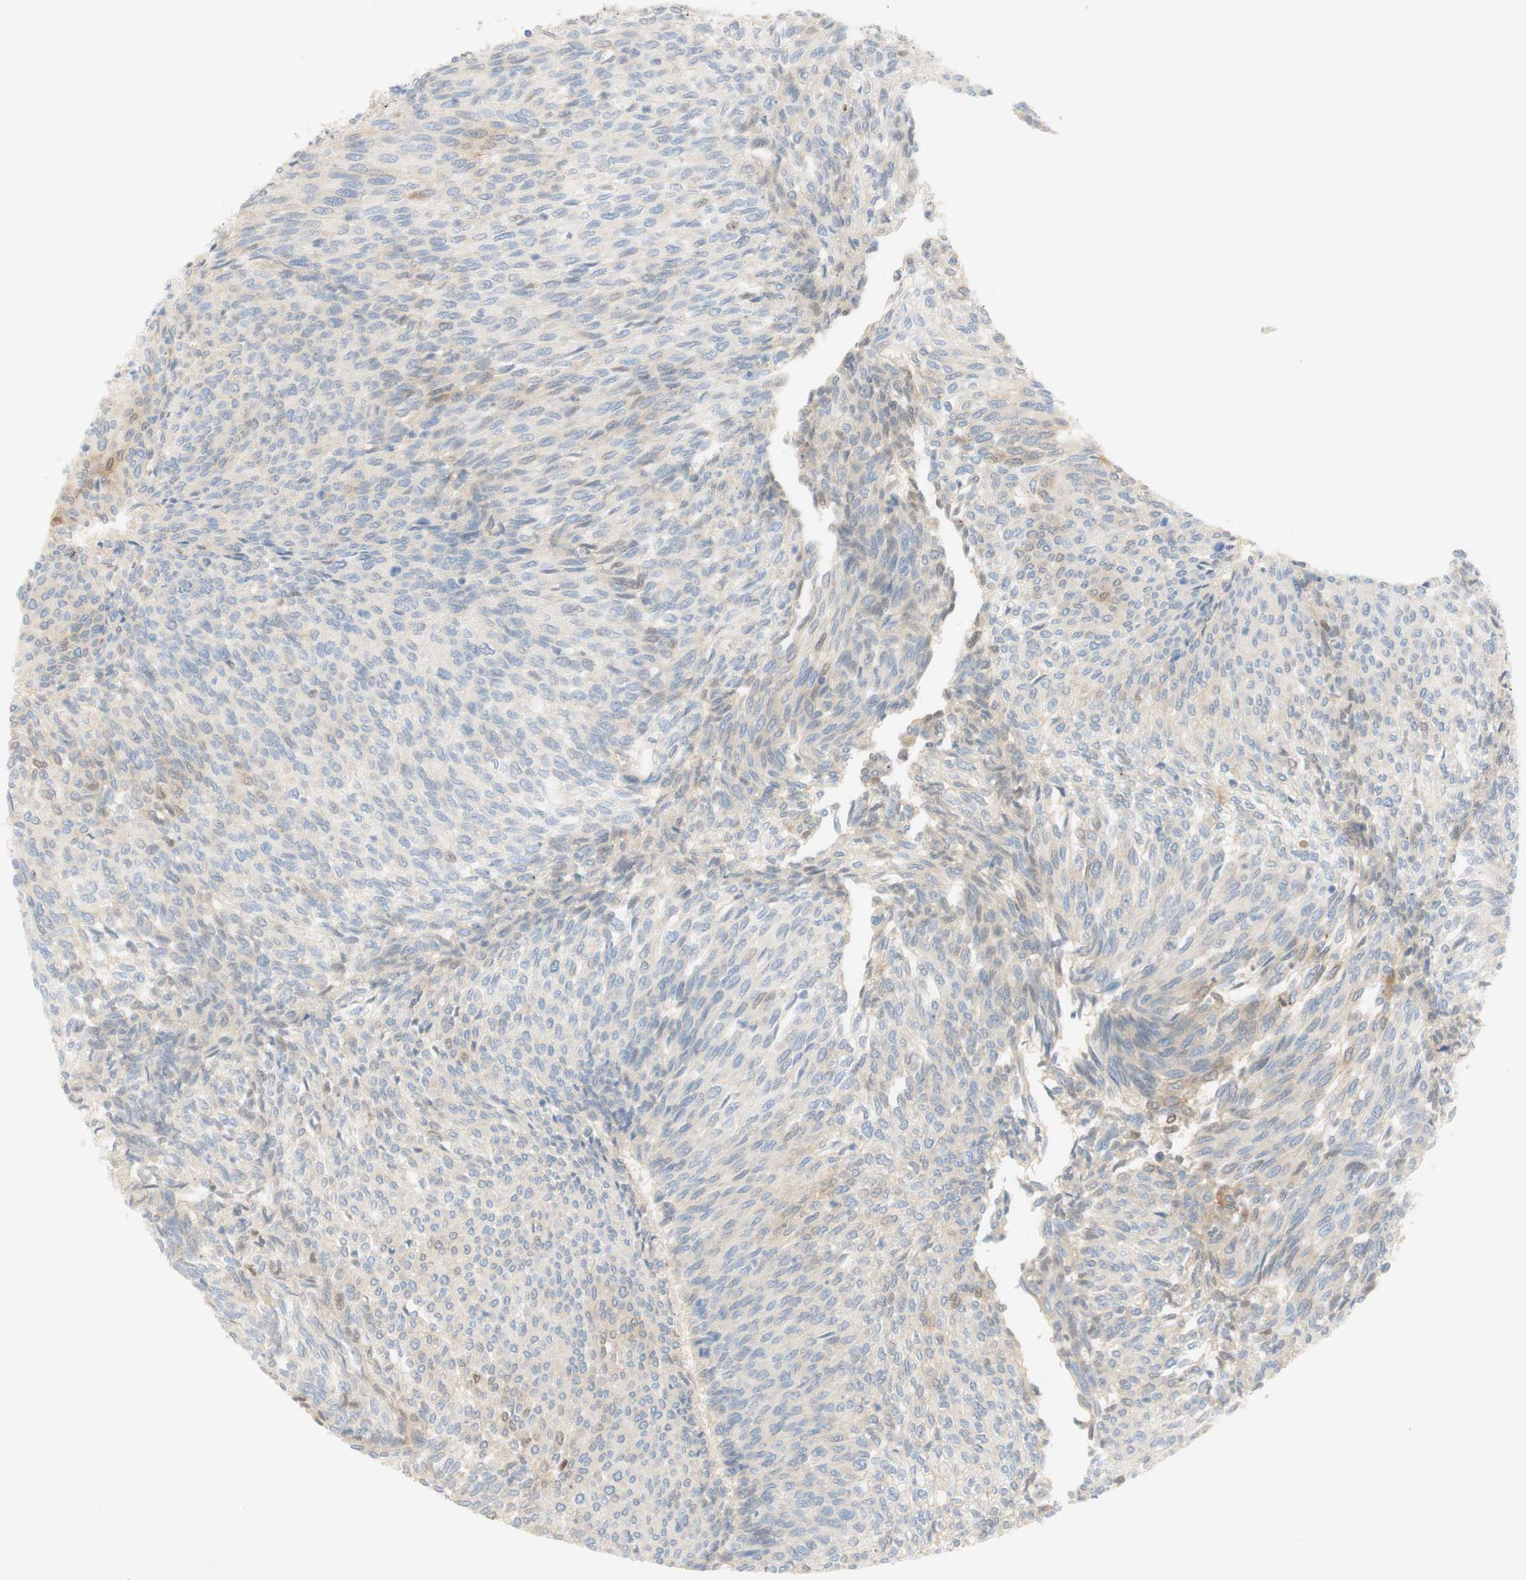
{"staining": {"intensity": "negative", "quantity": "none", "location": "none"}, "tissue": "urothelial cancer", "cell_type": "Tumor cells", "image_type": "cancer", "snomed": [{"axis": "morphology", "description": "Urothelial carcinoma, Low grade"}, {"axis": "topography", "description": "Urinary bladder"}], "caption": "Photomicrograph shows no protein staining in tumor cells of low-grade urothelial carcinoma tissue.", "gene": "SELENBP1", "patient": {"sex": "female", "age": 79}}